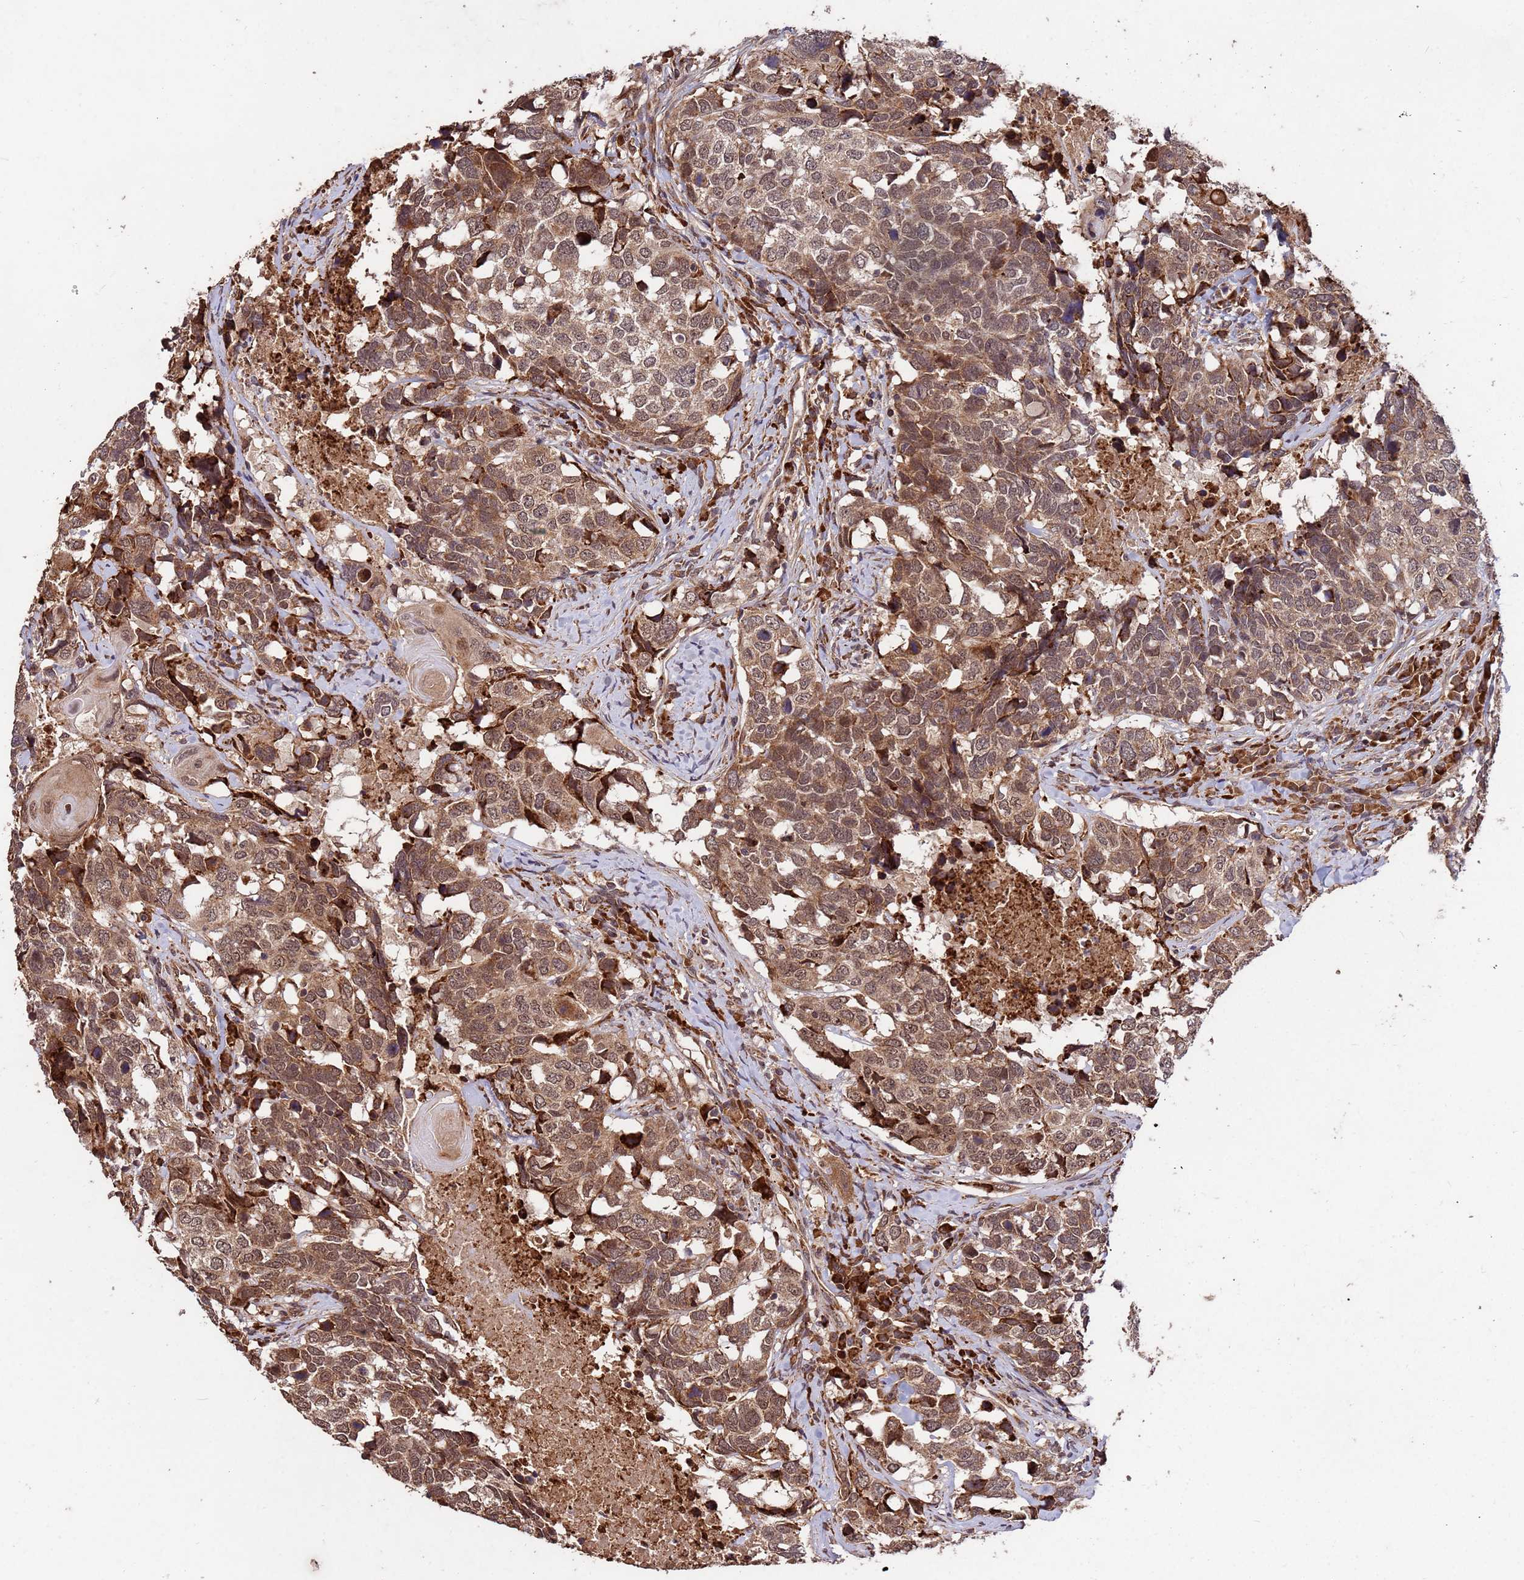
{"staining": {"intensity": "moderate", "quantity": ">75%", "location": "cytoplasmic/membranous,nuclear"}, "tissue": "head and neck cancer", "cell_type": "Tumor cells", "image_type": "cancer", "snomed": [{"axis": "morphology", "description": "Squamous cell carcinoma, NOS"}, {"axis": "topography", "description": "Head-Neck"}], "caption": "Immunohistochemistry of human head and neck squamous cell carcinoma reveals medium levels of moderate cytoplasmic/membranous and nuclear staining in about >75% of tumor cells. (DAB (3,3'-diaminobenzidine) IHC with brightfield microscopy, high magnification).", "gene": "ZNF619", "patient": {"sex": "male", "age": 66}}